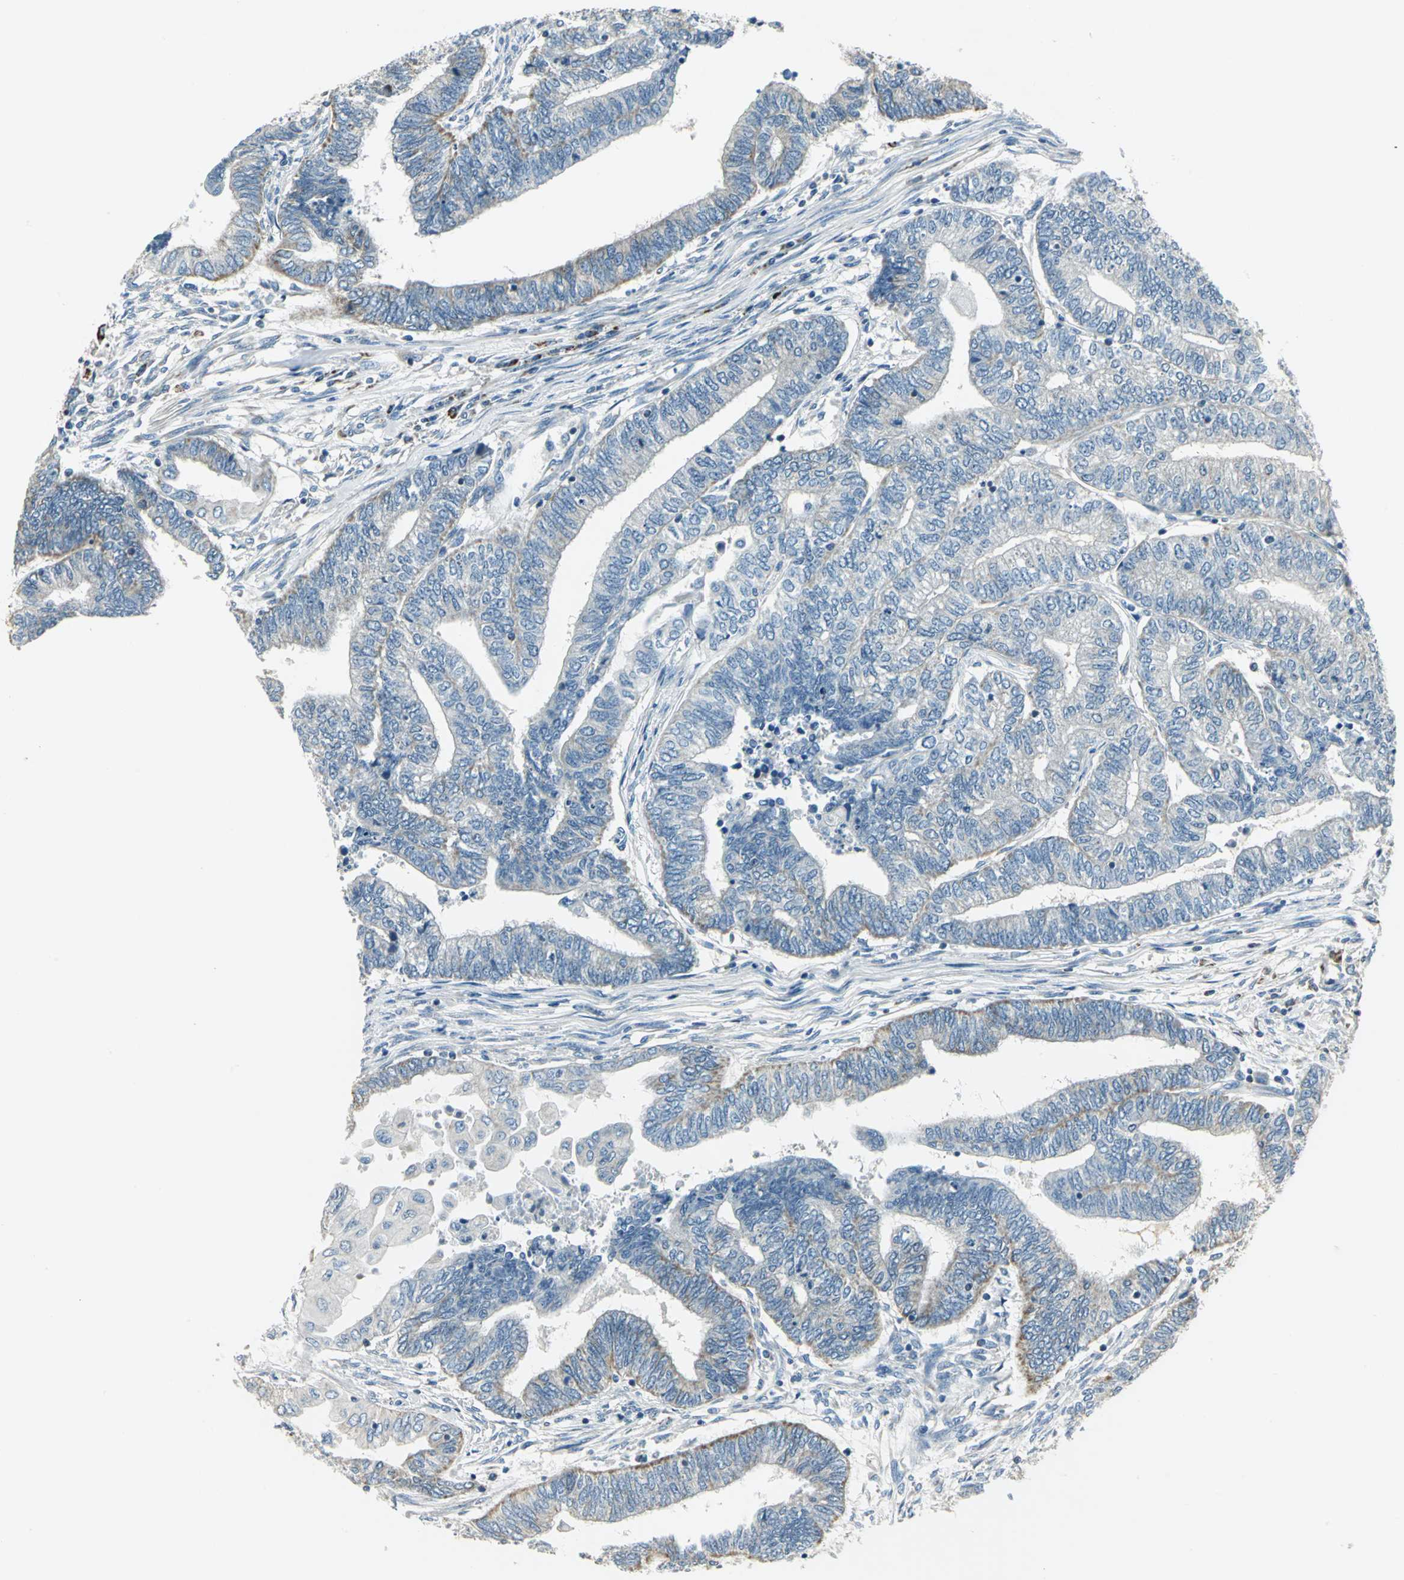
{"staining": {"intensity": "moderate", "quantity": "<25%", "location": "cytoplasmic/membranous"}, "tissue": "endometrial cancer", "cell_type": "Tumor cells", "image_type": "cancer", "snomed": [{"axis": "morphology", "description": "Adenocarcinoma, NOS"}, {"axis": "topography", "description": "Uterus"}, {"axis": "topography", "description": "Endometrium"}], "caption": "The photomicrograph displays a brown stain indicating the presence of a protein in the cytoplasmic/membranous of tumor cells in endometrial cancer. The staining was performed using DAB, with brown indicating positive protein expression. Nuclei are stained blue with hematoxylin.", "gene": "ACADM", "patient": {"sex": "female", "age": 70}}